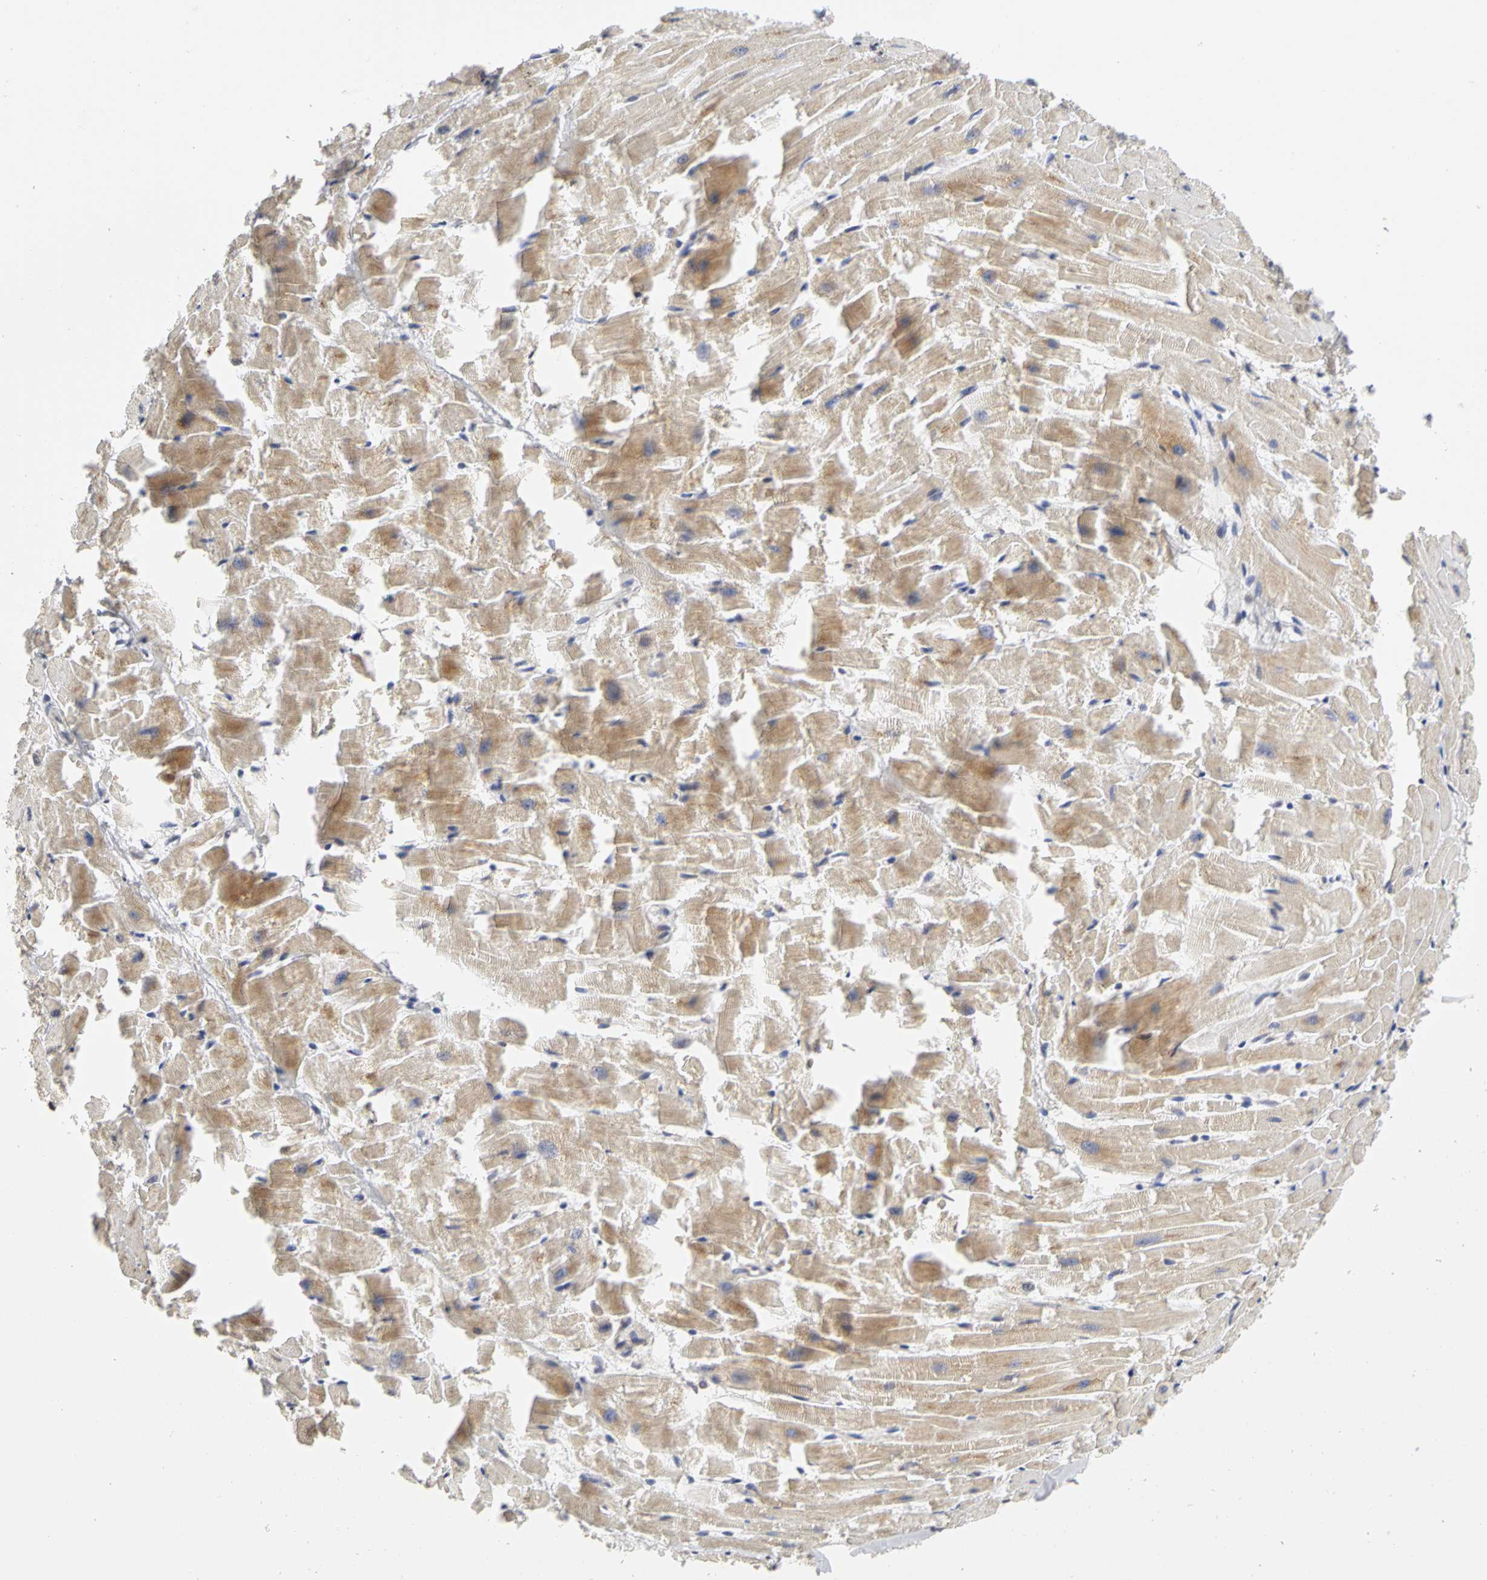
{"staining": {"intensity": "weak", "quantity": "25%-75%", "location": "cytoplasmic/membranous"}, "tissue": "heart muscle", "cell_type": "Cardiomyocytes", "image_type": "normal", "snomed": [{"axis": "morphology", "description": "Normal tissue, NOS"}, {"axis": "topography", "description": "Heart"}], "caption": "An IHC photomicrograph of unremarkable tissue is shown. Protein staining in brown highlights weak cytoplasmic/membranous positivity in heart muscle within cardiomyocytes. The staining is performed using DAB brown chromogen to label protein expression. The nuclei are counter-stained blue using hematoxylin.", "gene": "IRAK1", "patient": {"sex": "female", "age": 19}}